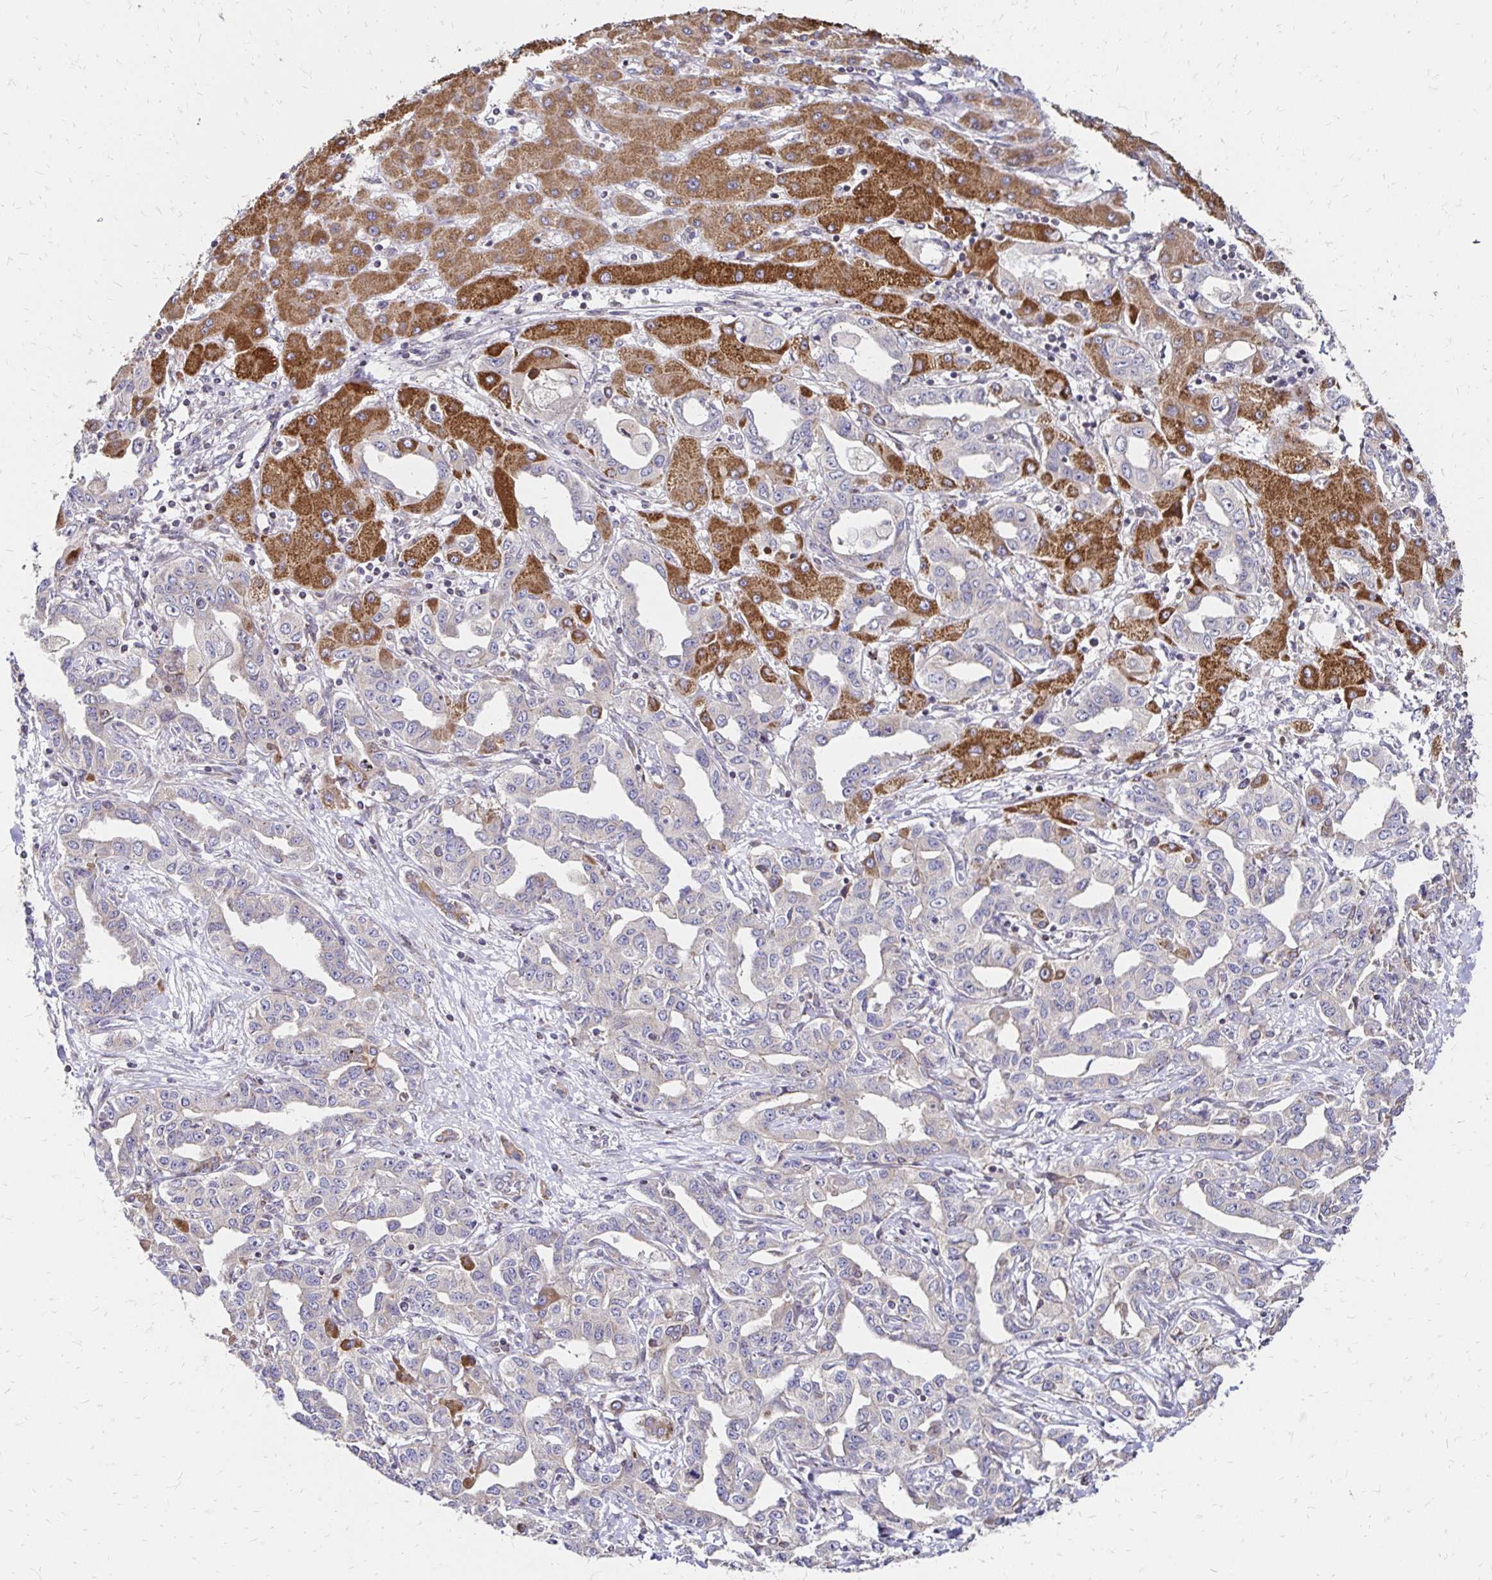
{"staining": {"intensity": "strong", "quantity": "25%-75%", "location": "cytoplasmic/membranous"}, "tissue": "liver cancer", "cell_type": "Tumor cells", "image_type": "cancer", "snomed": [{"axis": "morphology", "description": "Cholangiocarcinoma"}, {"axis": "topography", "description": "Liver"}], "caption": "Immunohistochemical staining of human cholangiocarcinoma (liver) reveals strong cytoplasmic/membranous protein expression in approximately 25%-75% of tumor cells. The protein is shown in brown color, while the nuclei are stained blue.", "gene": "ZW10", "patient": {"sex": "male", "age": 59}}